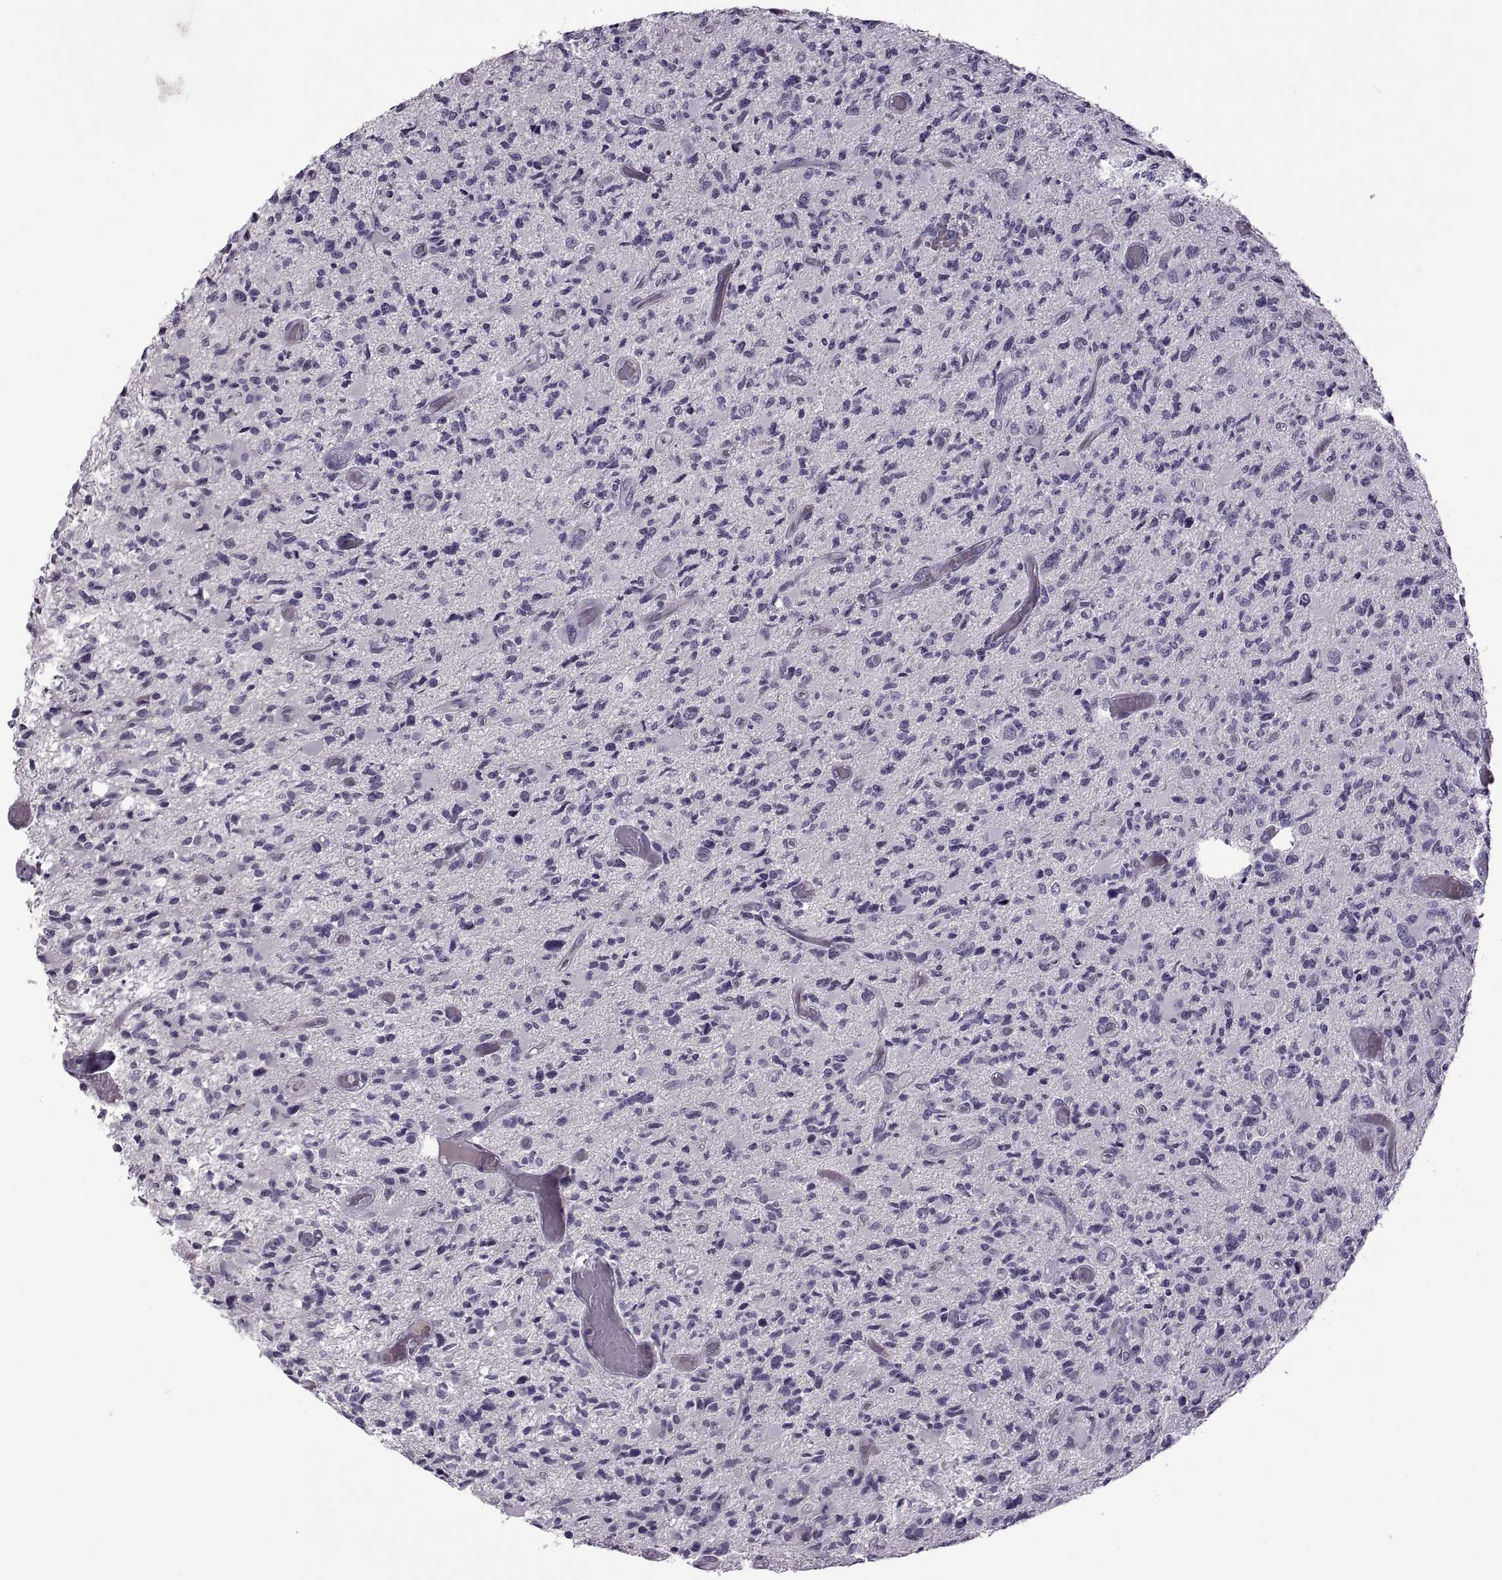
{"staining": {"intensity": "negative", "quantity": "none", "location": "none"}, "tissue": "glioma", "cell_type": "Tumor cells", "image_type": "cancer", "snomed": [{"axis": "morphology", "description": "Glioma, malignant, High grade"}, {"axis": "topography", "description": "Brain"}], "caption": "Tumor cells show no significant expression in glioma.", "gene": "RSPH6A", "patient": {"sex": "female", "age": 63}}